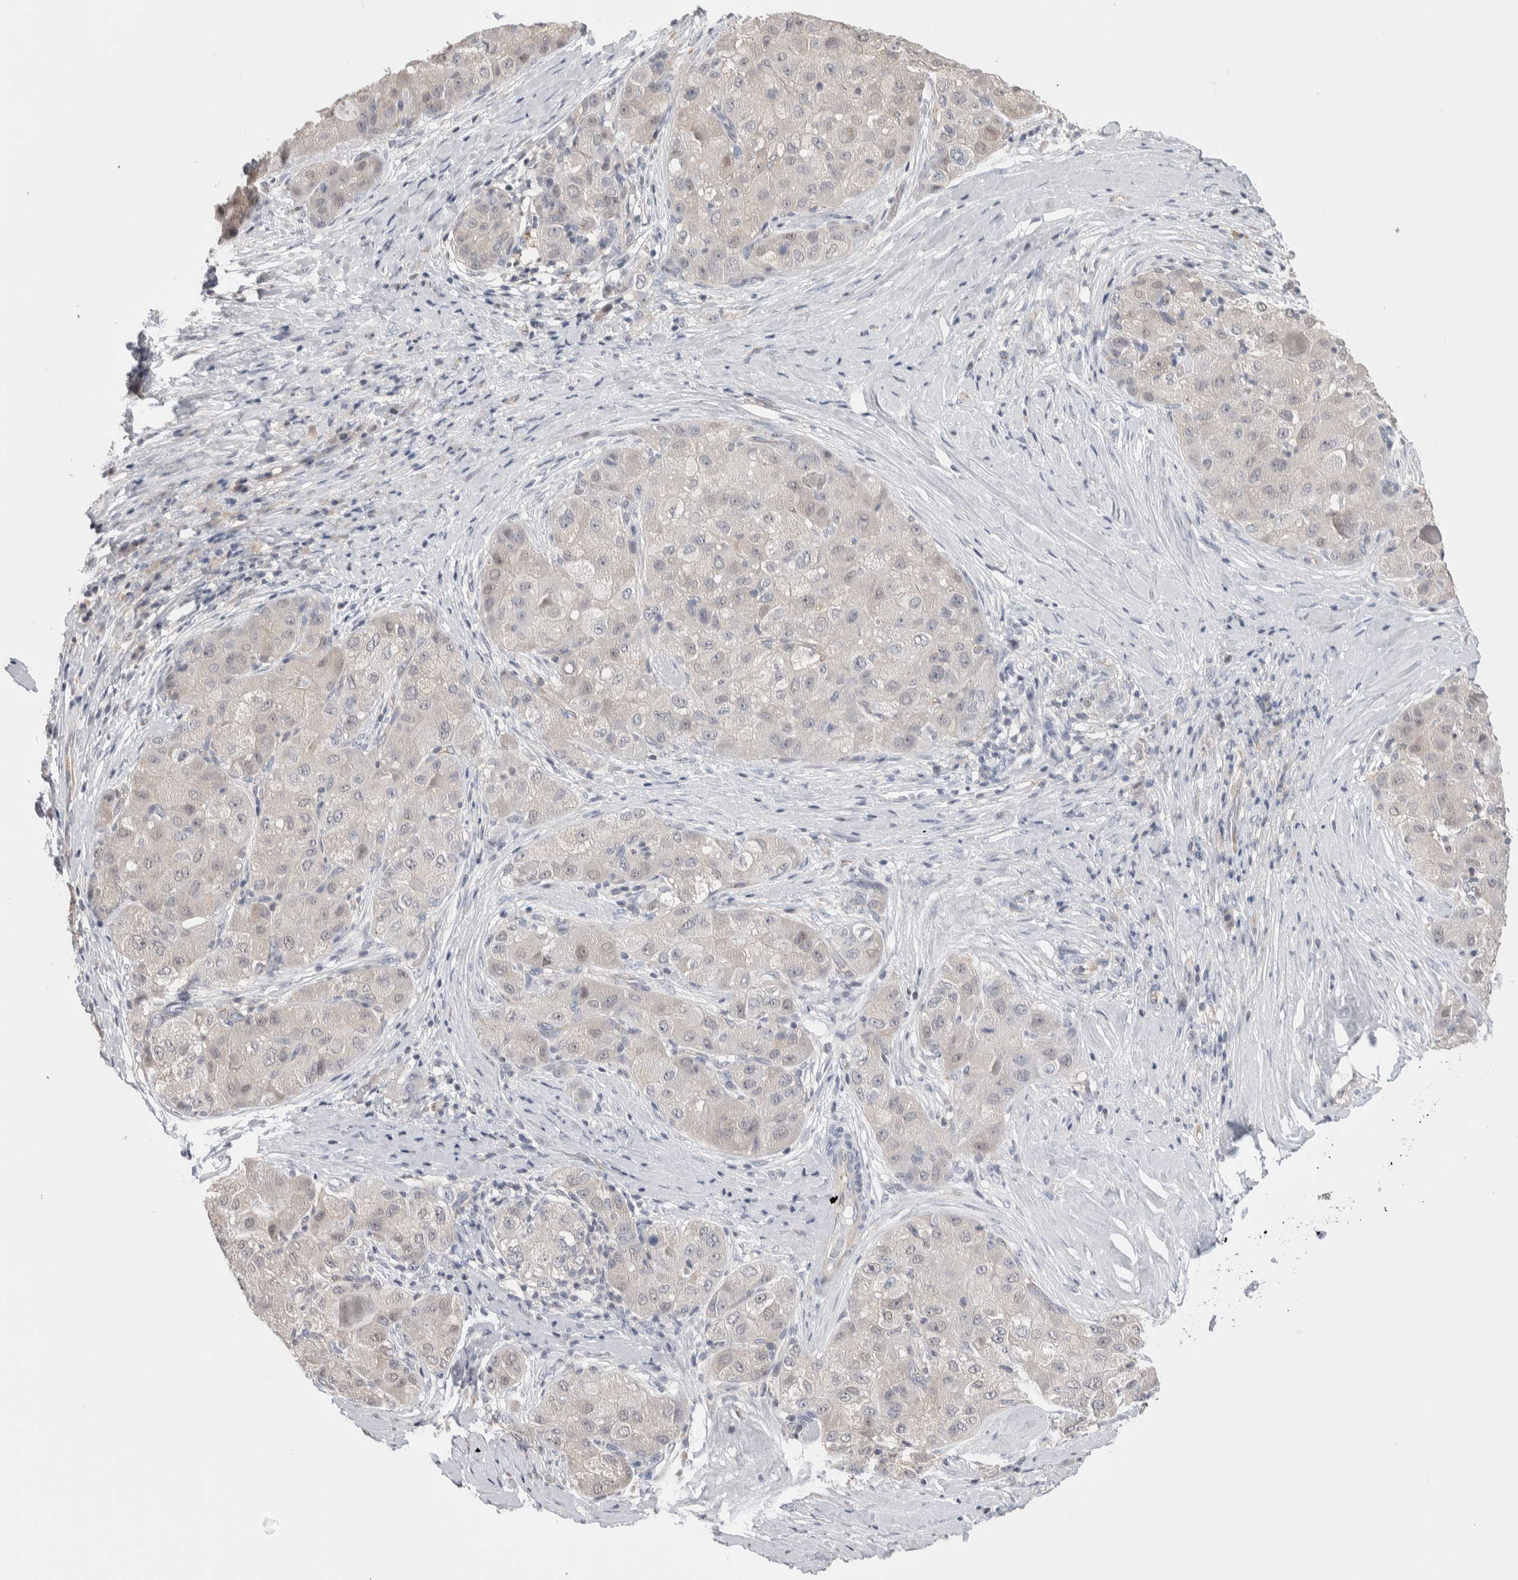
{"staining": {"intensity": "negative", "quantity": "none", "location": "none"}, "tissue": "liver cancer", "cell_type": "Tumor cells", "image_type": "cancer", "snomed": [{"axis": "morphology", "description": "Carcinoma, Hepatocellular, NOS"}, {"axis": "topography", "description": "Liver"}], "caption": "Liver cancer (hepatocellular carcinoma) was stained to show a protein in brown. There is no significant positivity in tumor cells.", "gene": "ZBTB49", "patient": {"sex": "male", "age": 80}}